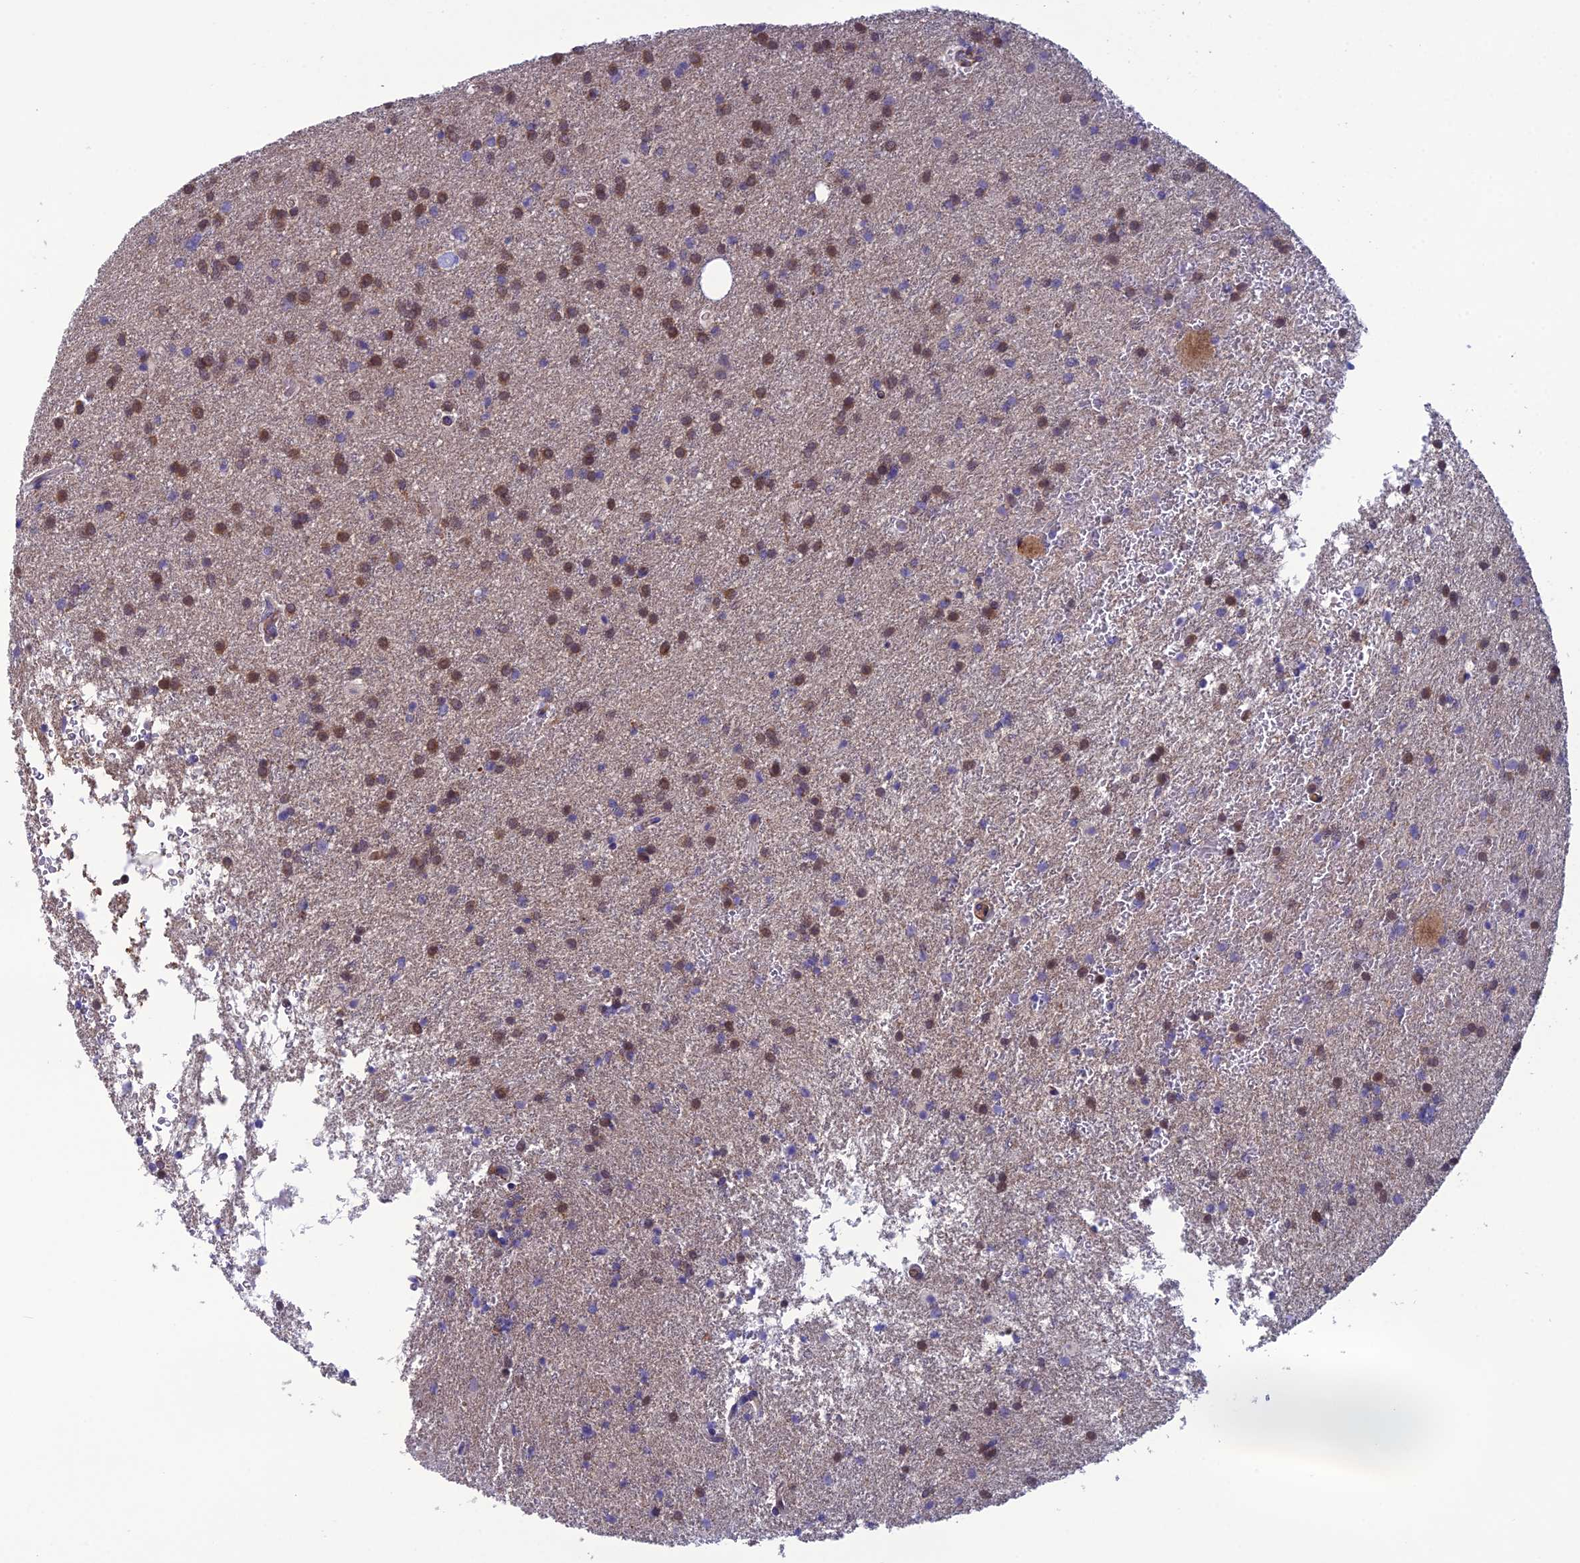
{"staining": {"intensity": "moderate", "quantity": ">75%", "location": "cytoplasmic/membranous"}, "tissue": "glioma", "cell_type": "Tumor cells", "image_type": "cancer", "snomed": [{"axis": "morphology", "description": "Glioma, malignant, High grade"}, {"axis": "topography", "description": "Brain"}], "caption": "A brown stain labels moderate cytoplasmic/membranous positivity of a protein in malignant glioma (high-grade) tumor cells.", "gene": "CRB2", "patient": {"sex": "female", "age": 50}}